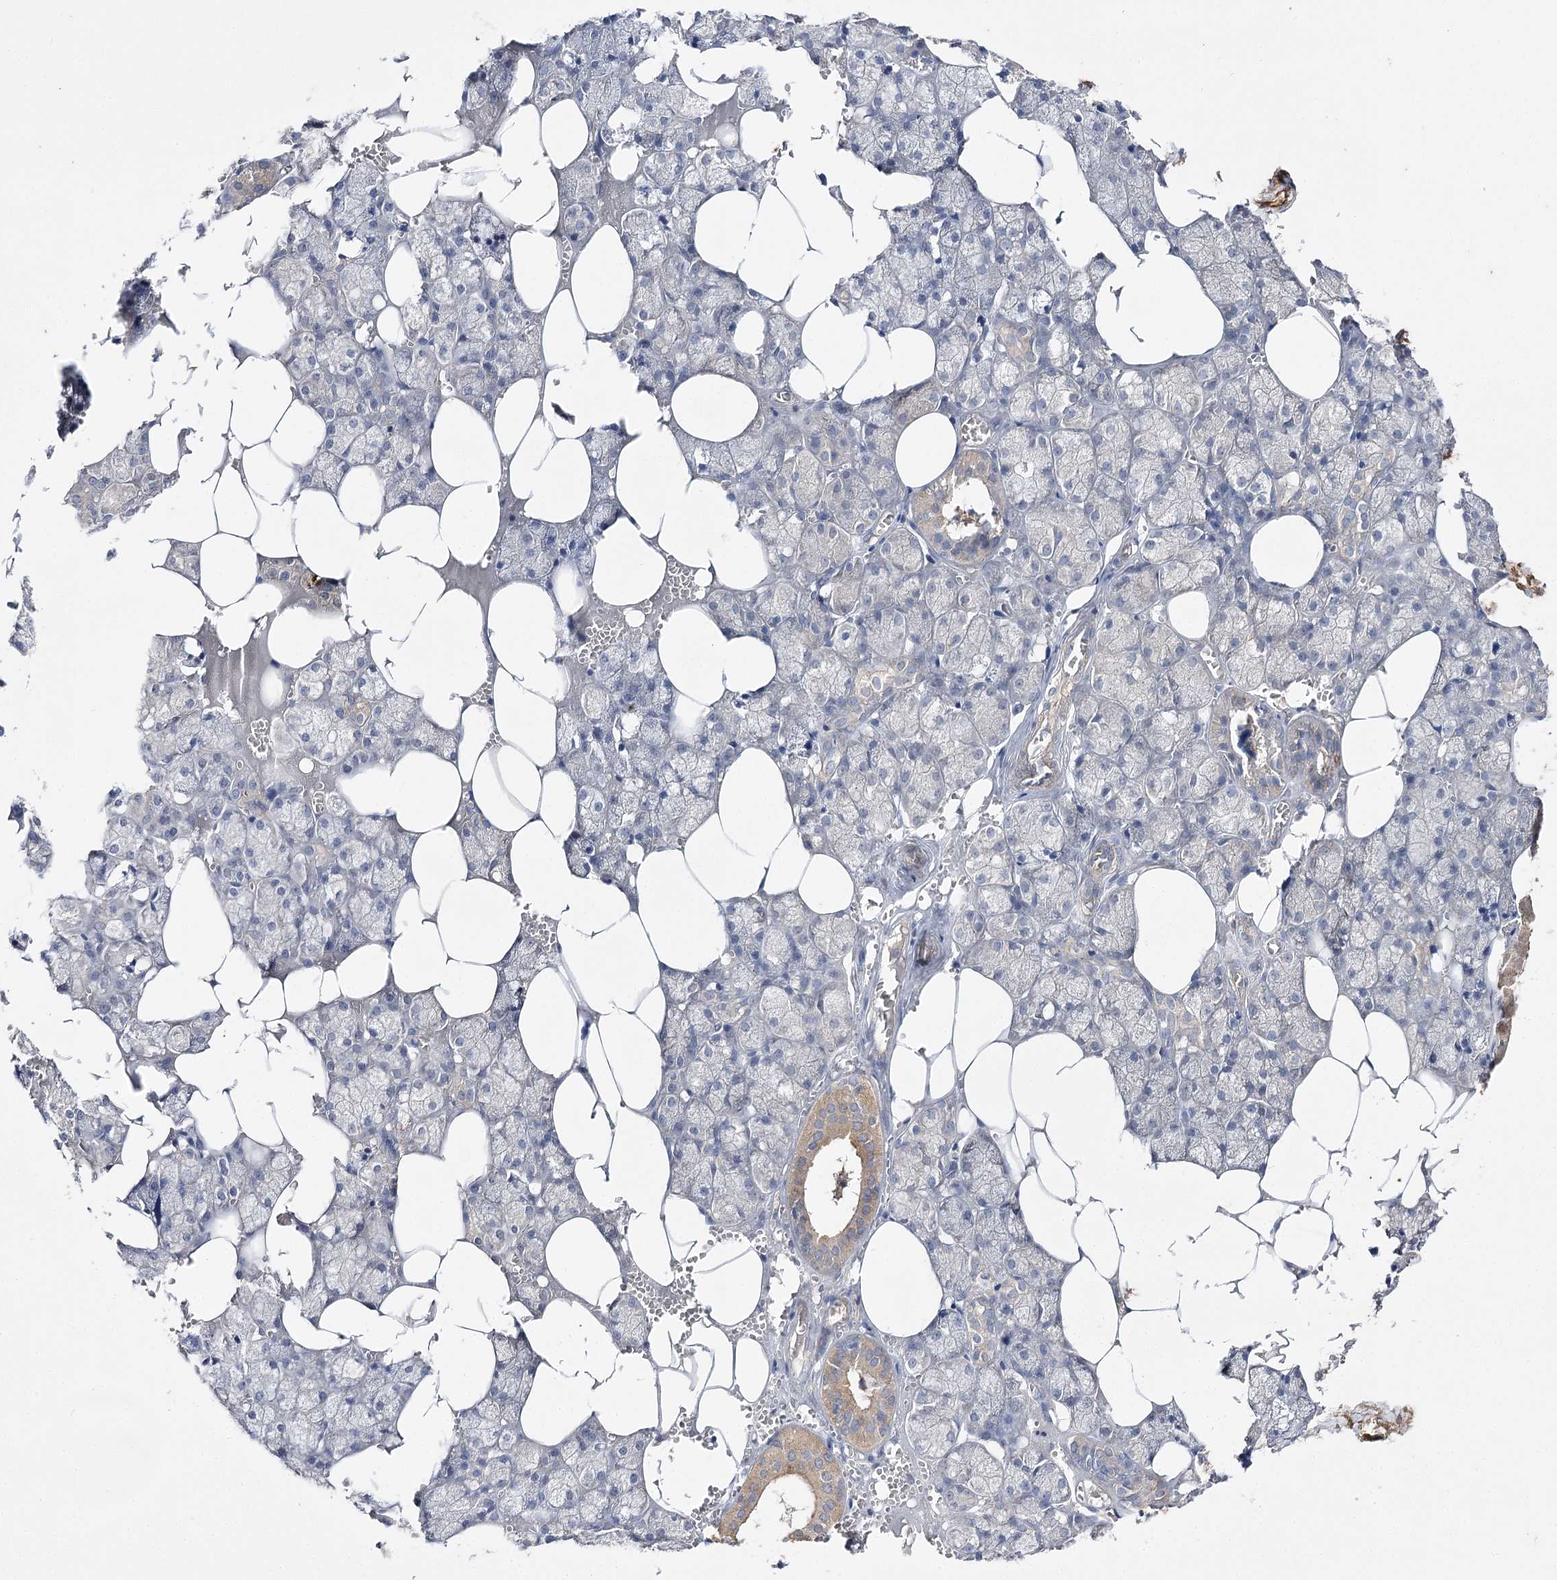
{"staining": {"intensity": "strong", "quantity": "<25%", "location": "cytoplasmic/membranous"}, "tissue": "salivary gland", "cell_type": "Glandular cells", "image_type": "normal", "snomed": [{"axis": "morphology", "description": "Normal tissue, NOS"}, {"axis": "topography", "description": "Salivary gland"}], "caption": "Protein analysis of benign salivary gland demonstrates strong cytoplasmic/membranous expression in about <25% of glandular cells. (IHC, brightfield microscopy, high magnification).", "gene": "BCR", "patient": {"sex": "male", "age": 62}}